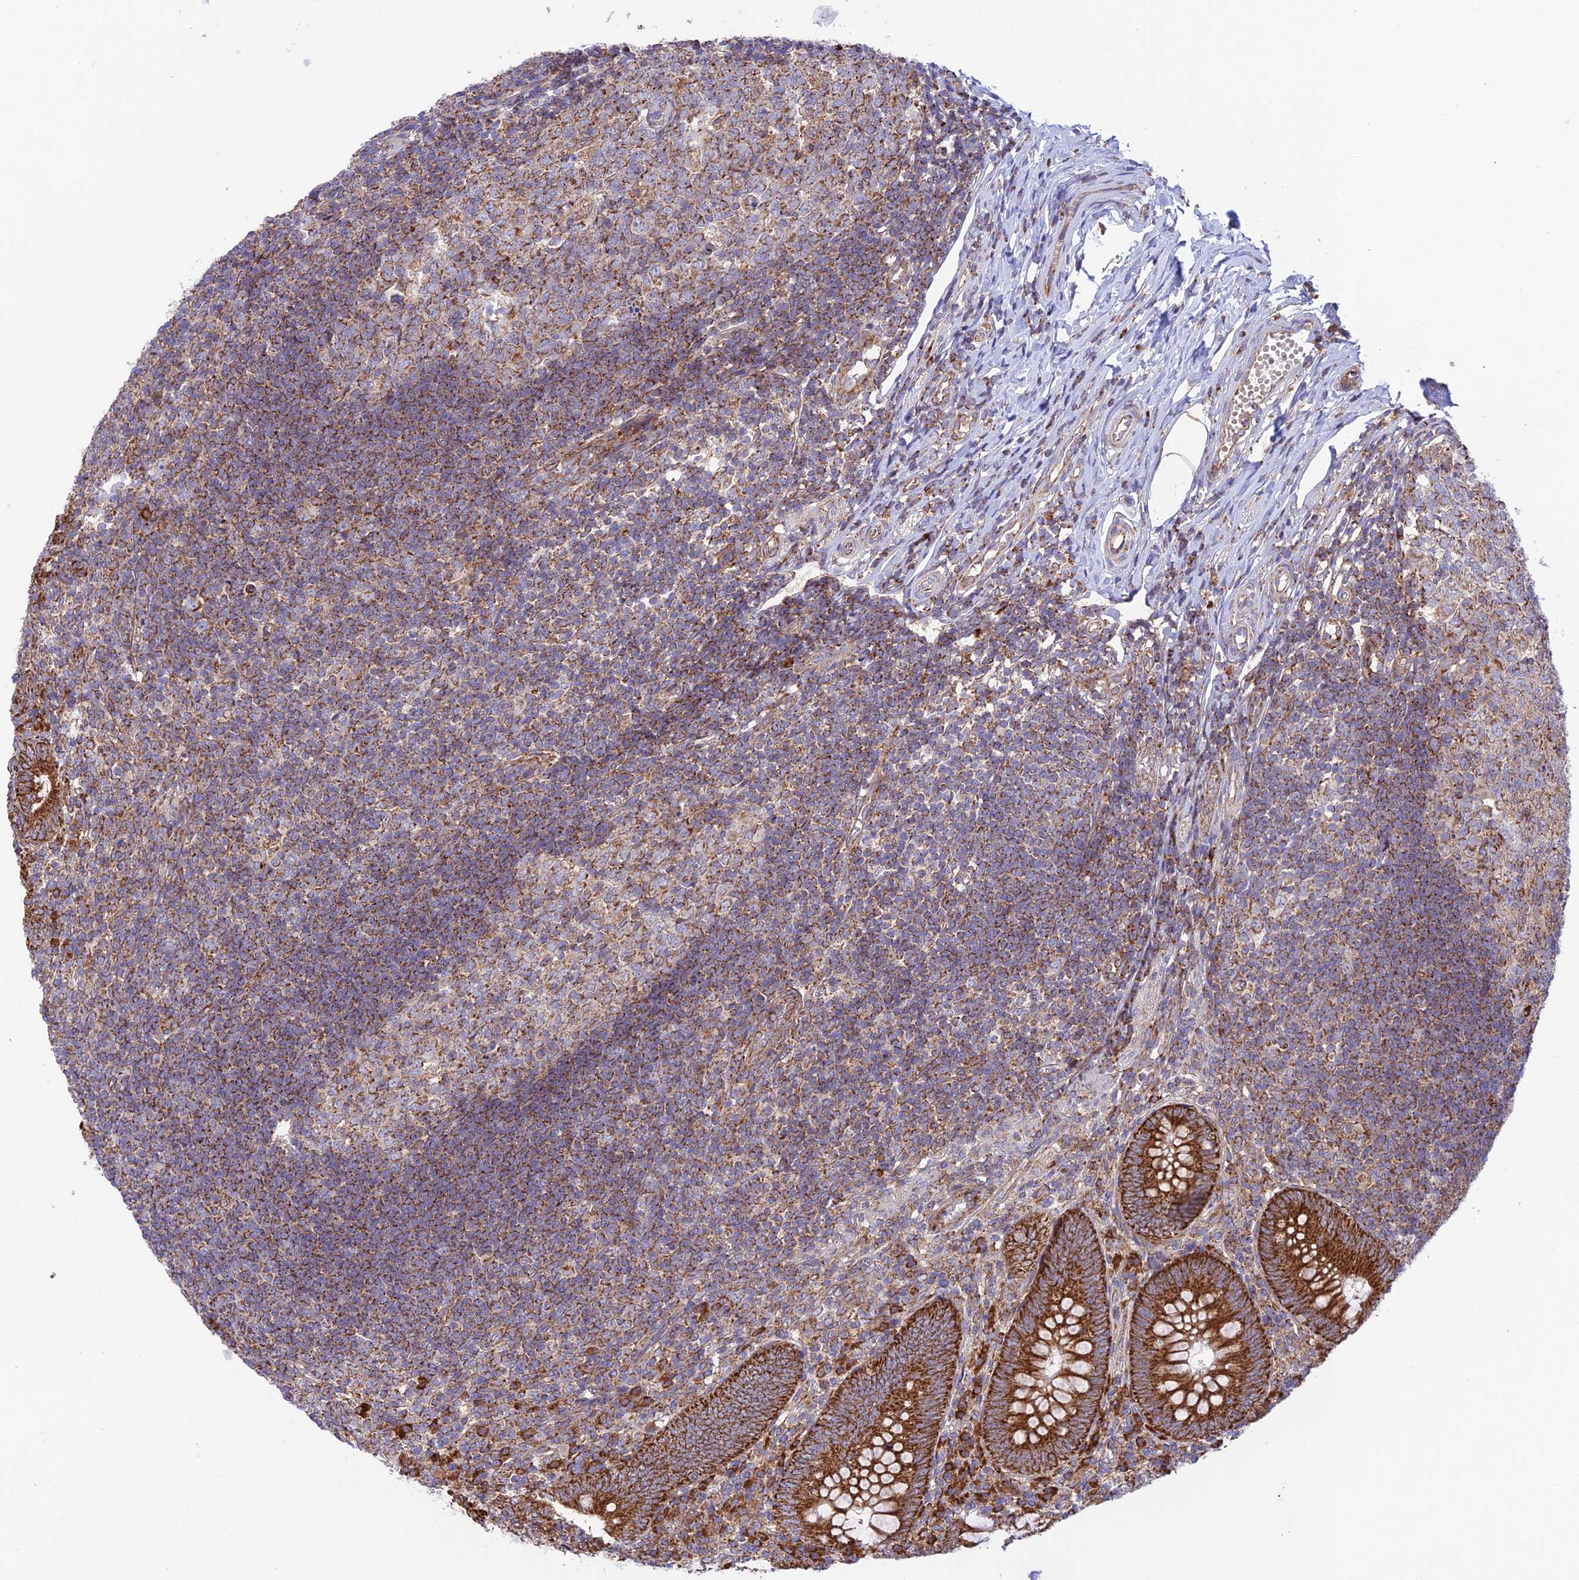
{"staining": {"intensity": "strong", "quantity": ">75%", "location": "cytoplasmic/membranous"}, "tissue": "appendix", "cell_type": "Glandular cells", "image_type": "normal", "snomed": [{"axis": "morphology", "description": "Normal tissue, NOS"}, {"axis": "topography", "description": "Appendix"}], "caption": "Immunohistochemical staining of benign human appendix reveals >75% levels of strong cytoplasmic/membranous protein expression in about >75% of glandular cells. (brown staining indicates protein expression, while blue staining denotes nuclei).", "gene": "UAP1L1", "patient": {"sex": "male", "age": 14}}